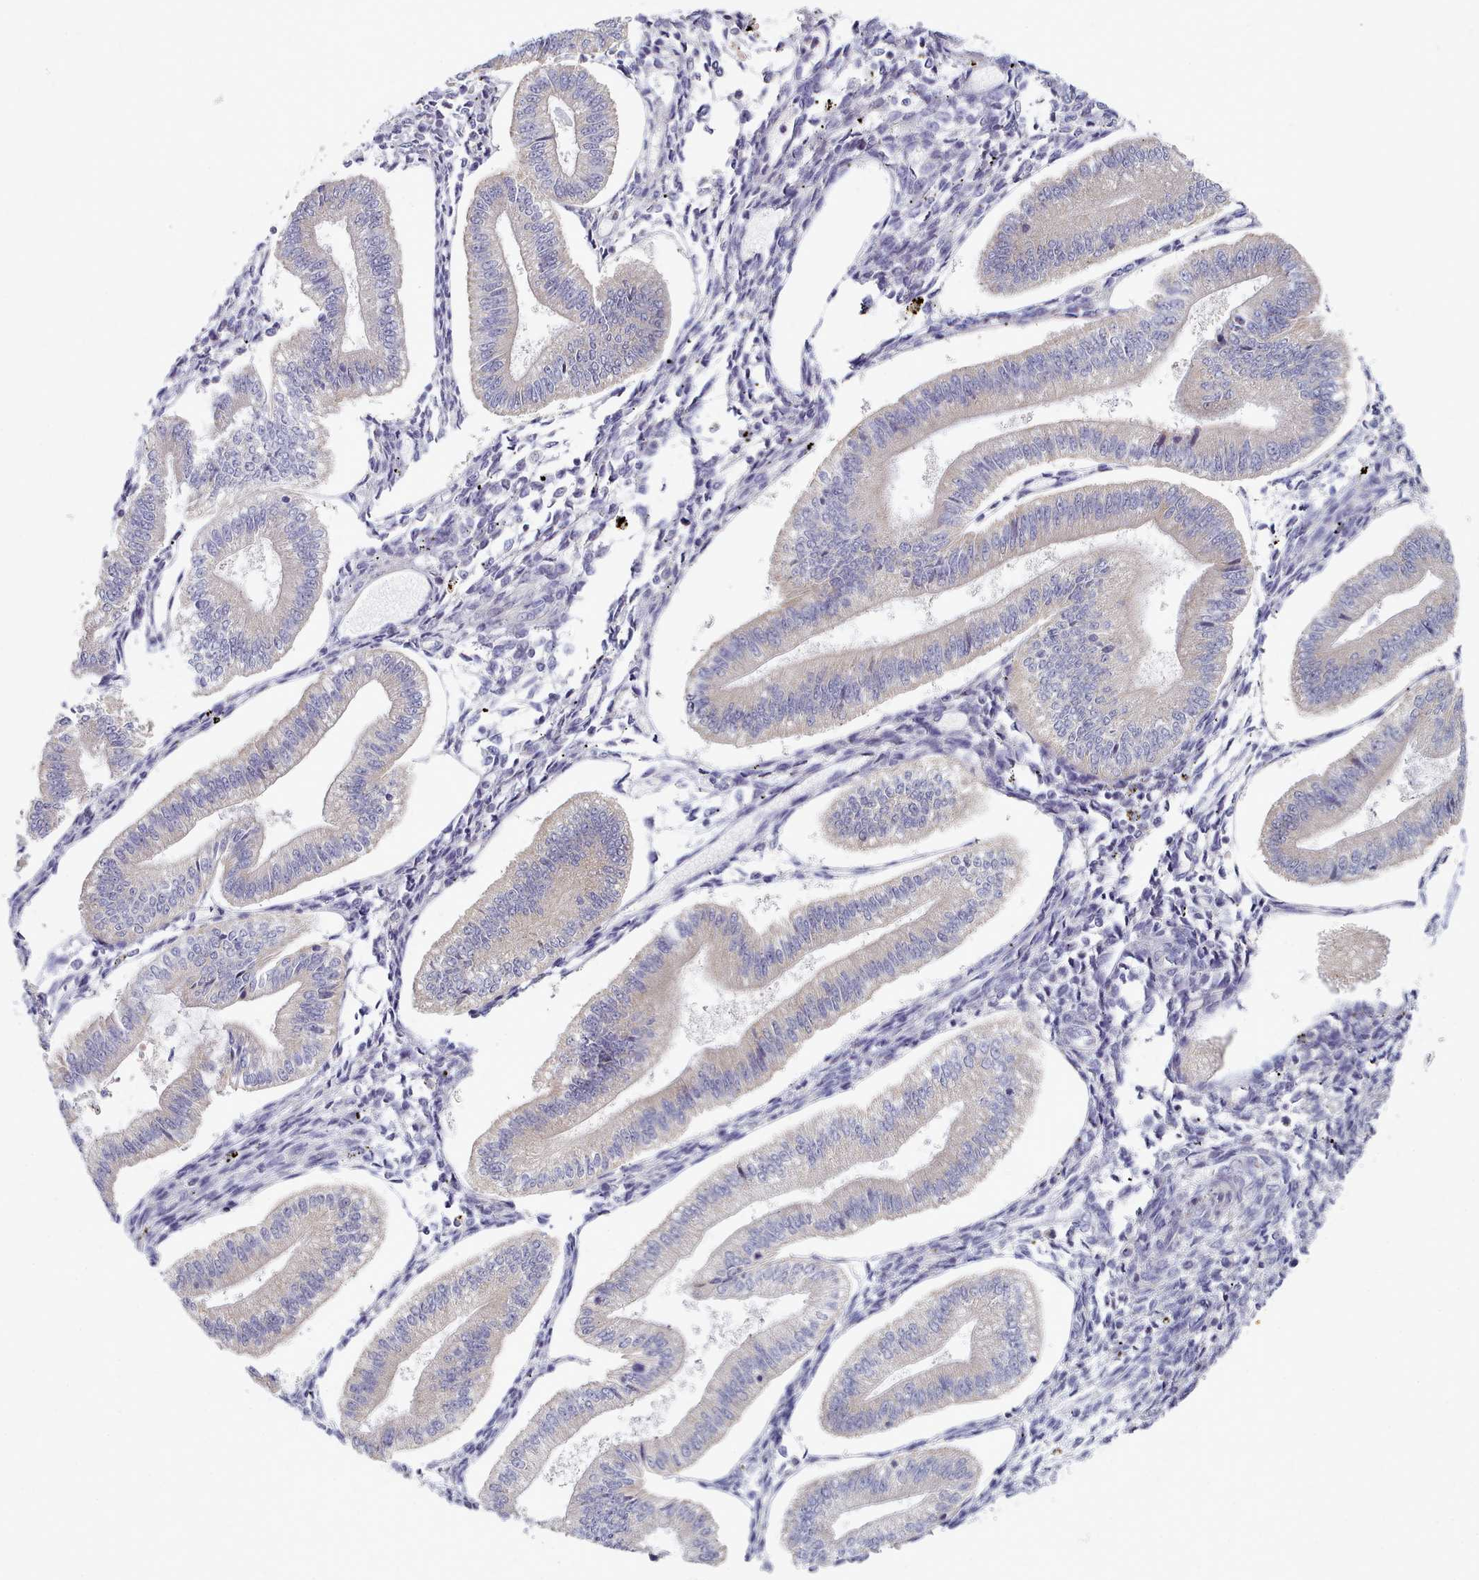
{"staining": {"intensity": "negative", "quantity": "none", "location": "none"}, "tissue": "endometrium", "cell_type": "Cells in endometrial stroma", "image_type": "normal", "snomed": [{"axis": "morphology", "description": "Normal tissue, NOS"}, {"axis": "topography", "description": "Endometrium"}], "caption": "IHC histopathology image of unremarkable endometrium: endometrium stained with DAB exhibits no significant protein positivity in cells in endometrial stroma.", "gene": "TYW1B", "patient": {"sex": "female", "age": 34}}